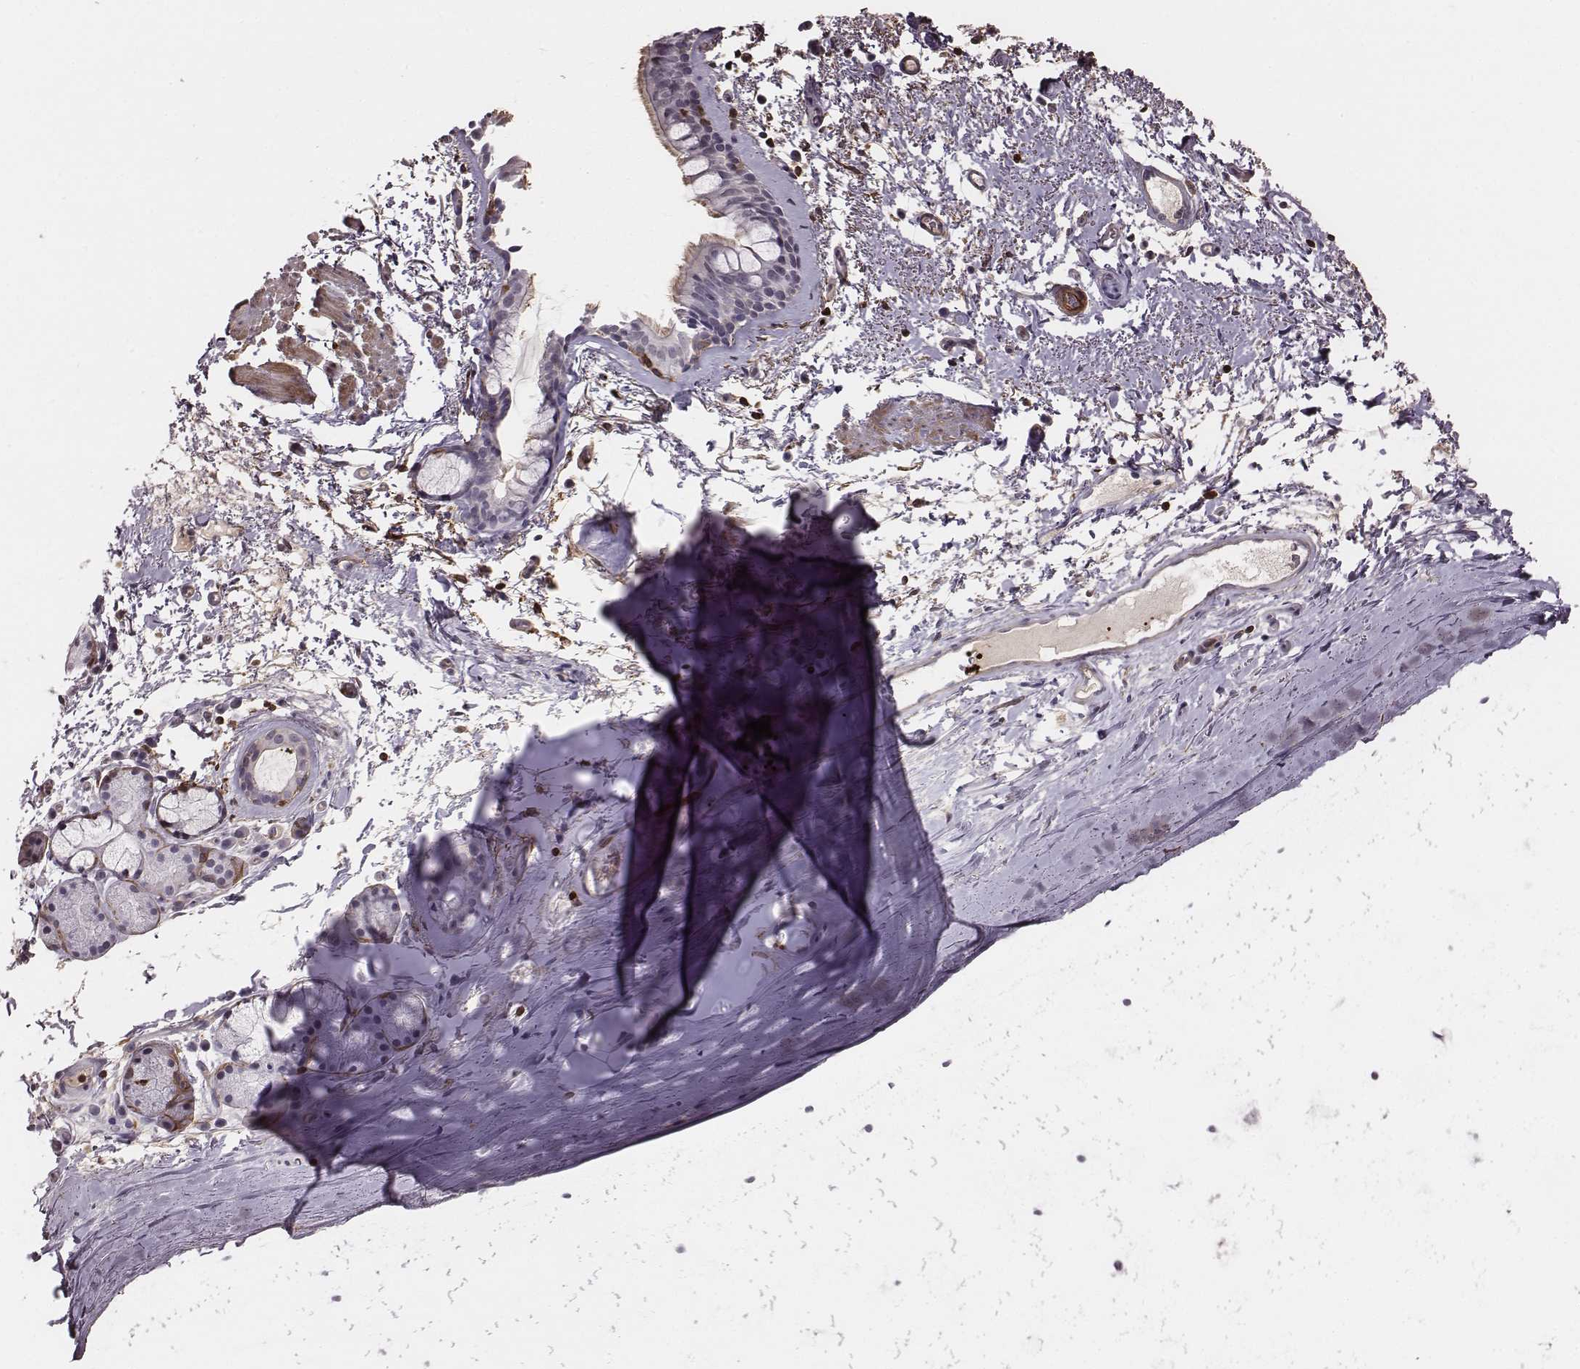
{"staining": {"intensity": "weak", "quantity": "<25%", "location": "cytoplasmic/membranous"}, "tissue": "bronchus", "cell_type": "Respiratory epithelial cells", "image_type": "normal", "snomed": [{"axis": "morphology", "description": "Normal tissue, NOS"}, {"axis": "topography", "description": "Bronchus"}], "caption": "Human bronchus stained for a protein using IHC demonstrates no staining in respiratory epithelial cells.", "gene": "ZYX", "patient": {"sex": "female", "age": 64}}